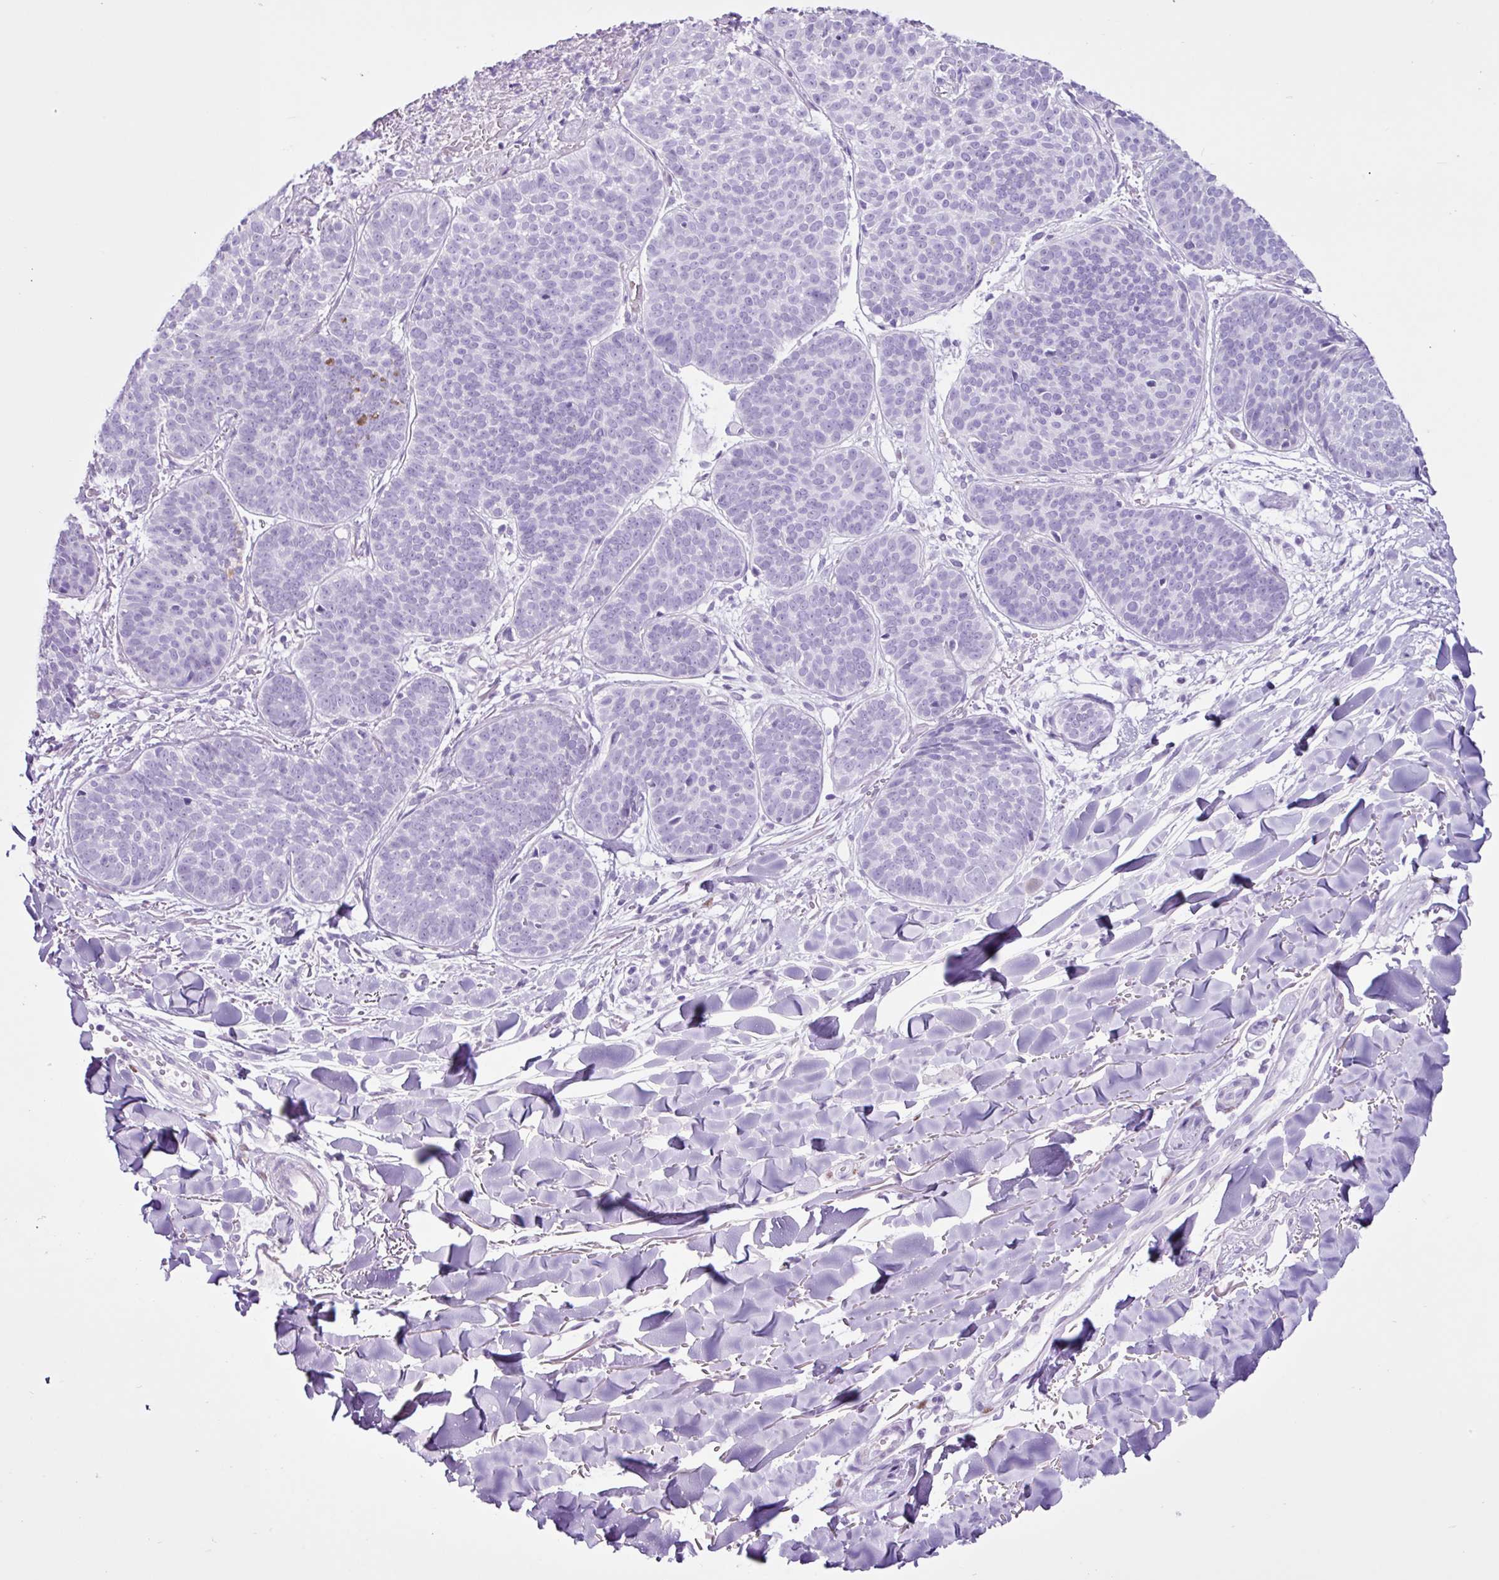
{"staining": {"intensity": "negative", "quantity": "none", "location": "none"}, "tissue": "skin cancer", "cell_type": "Tumor cells", "image_type": "cancer", "snomed": [{"axis": "morphology", "description": "Basal cell carcinoma"}, {"axis": "topography", "description": "Skin"}, {"axis": "topography", "description": "Skin of neck"}, {"axis": "topography", "description": "Skin of shoulder"}, {"axis": "topography", "description": "Skin of back"}], "caption": "There is no significant expression in tumor cells of basal cell carcinoma (skin).", "gene": "PGR", "patient": {"sex": "male", "age": 80}}